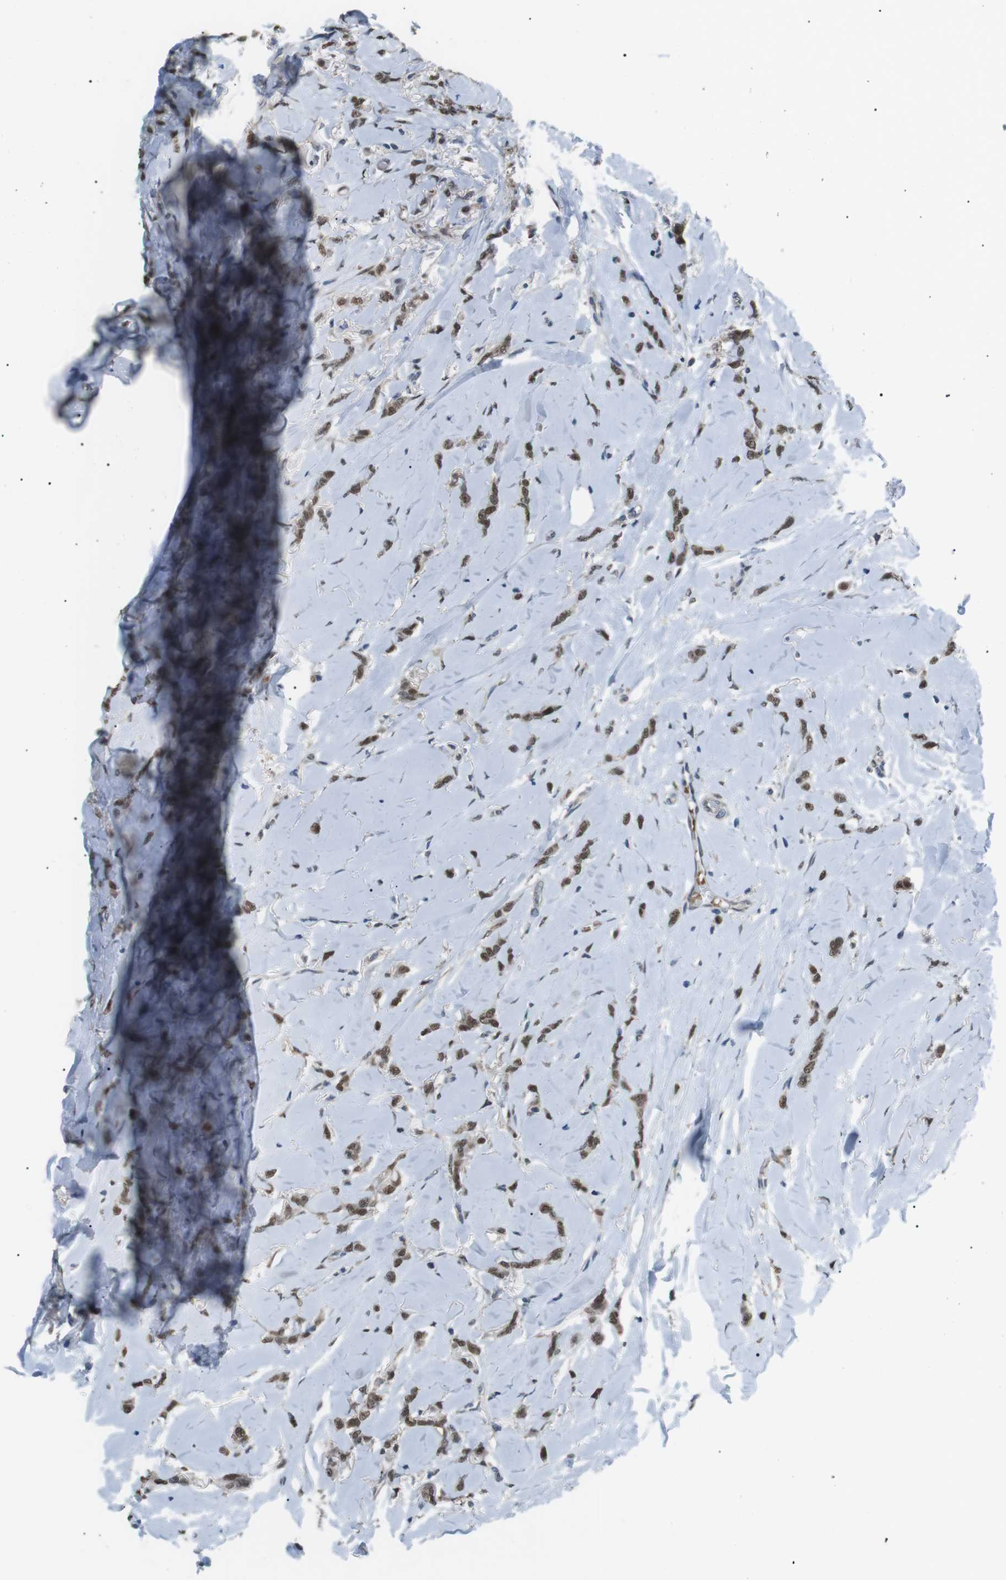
{"staining": {"intensity": "moderate", "quantity": ">75%", "location": "nuclear"}, "tissue": "breast cancer", "cell_type": "Tumor cells", "image_type": "cancer", "snomed": [{"axis": "morphology", "description": "Lobular carcinoma"}, {"axis": "topography", "description": "Skin"}, {"axis": "topography", "description": "Breast"}], "caption": "Immunohistochemistry micrograph of neoplastic tissue: breast lobular carcinoma stained using immunohistochemistry exhibits medium levels of moderate protein expression localized specifically in the nuclear of tumor cells, appearing as a nuclear brown color.", "gene": "SRPK2", "patient": {"sex": "female", "age": 46}}